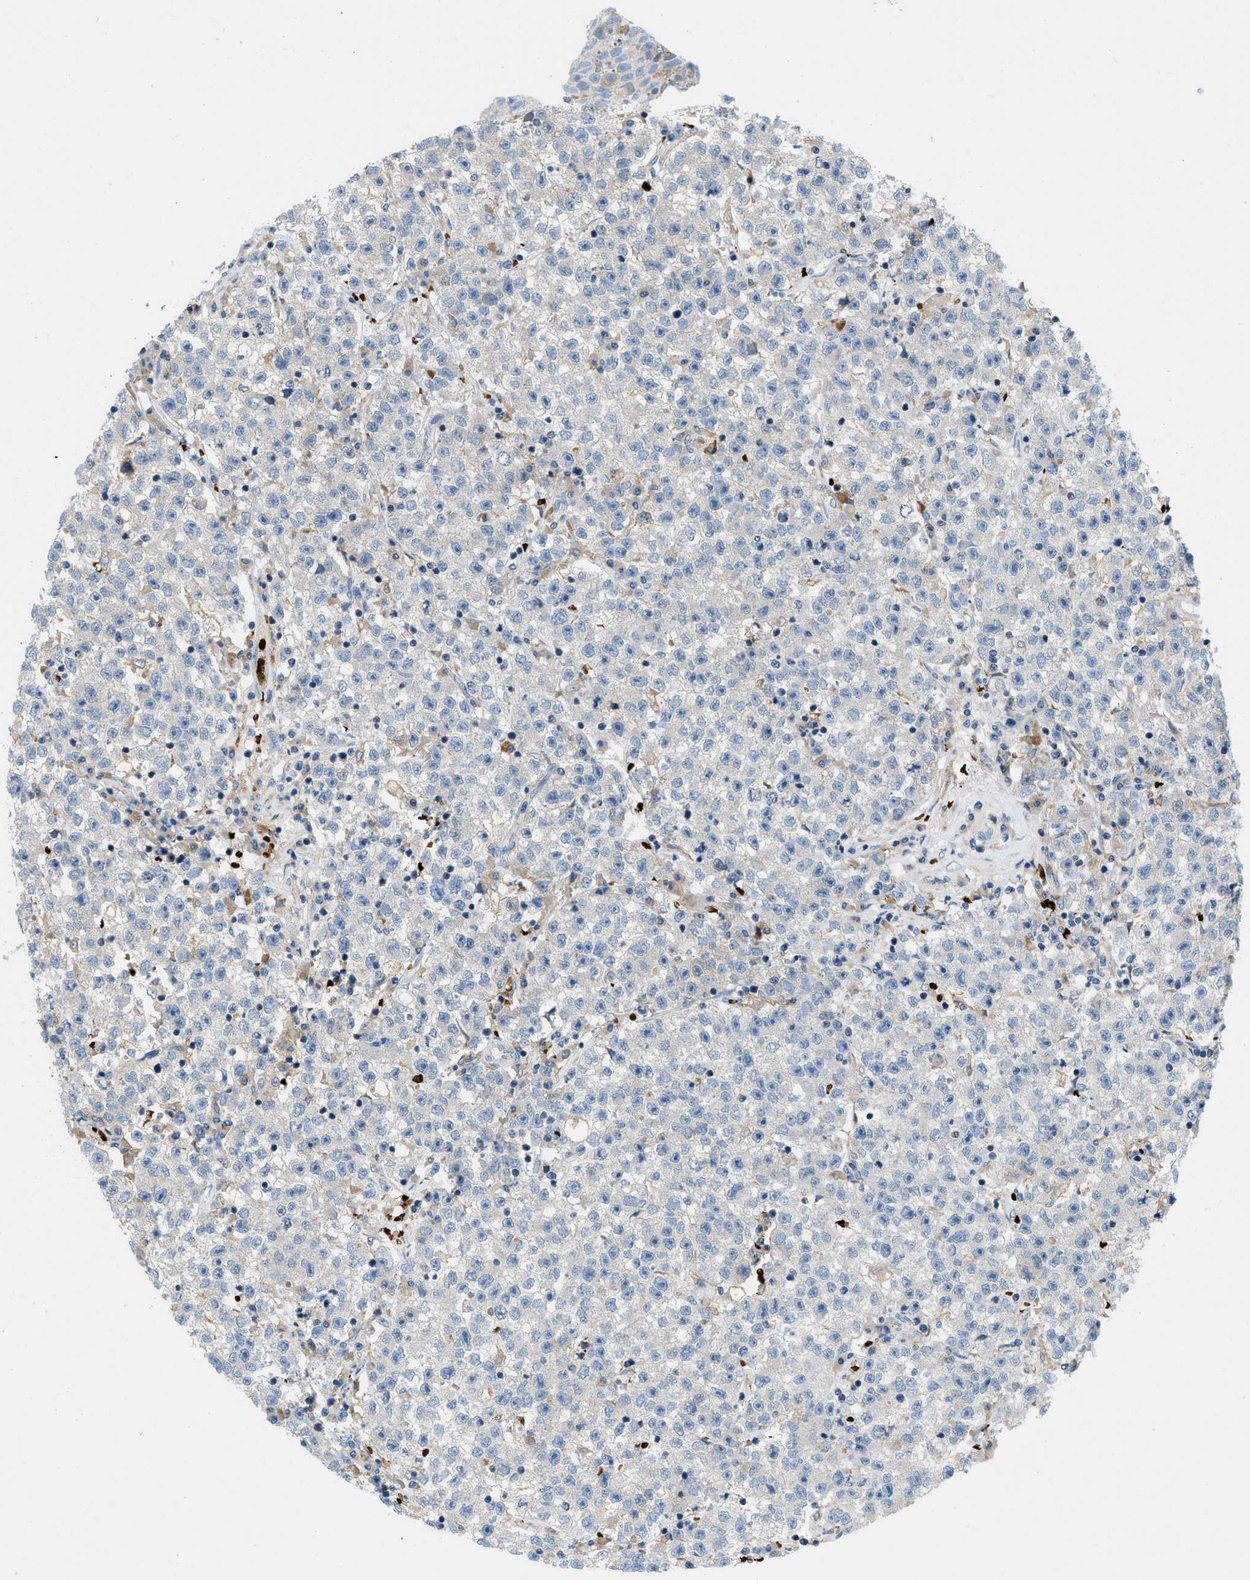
{"staining": {"intensity": "negative", "quantity": "none", "location": "none"}, "tissue": "testis cancer", "cell_type": "Tumor cells", "image_type": "cancer", "snomed": [{"axis": "morphology", "description": "Seminoma, NOS"}, {"axis": "topography", "description": "Testis"}], "caption": "This is an IHC micrograph of testis cancer (seminoma). There is no positivity in tumor cells.", "gene": "ZNF831", "patient": {"sex": "male", "age": 22}}